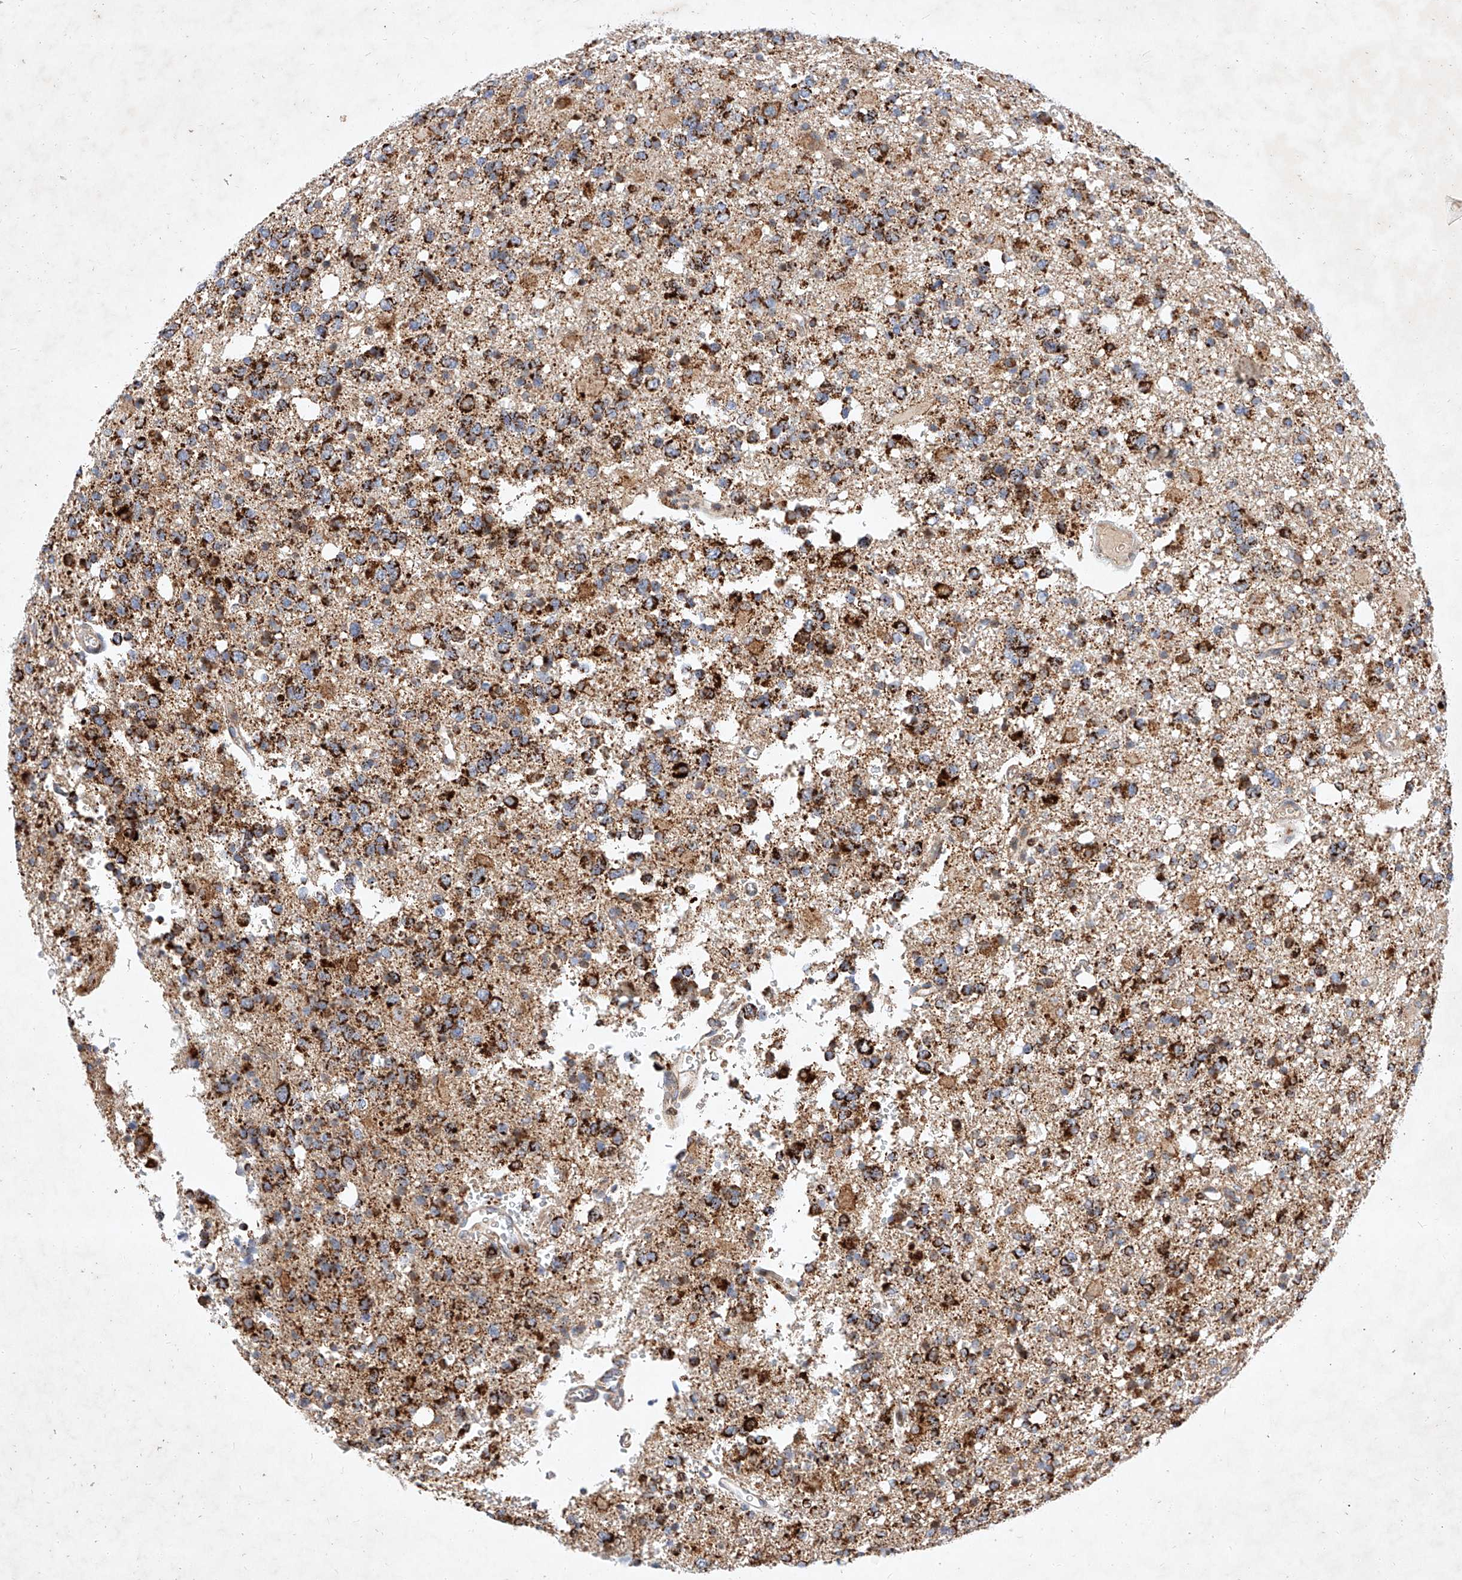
{"staining": {"intensity": "strong", "quantity": ">75%", "location": "cytoplasmic/membranous"}, "tissue": "glioma", "cell_type": "Tumor cells", "image_type": "cancer", "snomed": [{"axis": "morphology", "description": "Glioma, malignant, High grade"}, {"axis": "topography", "description": "Brain"}], "caption": "Protein staining of glioma tissue demonstrates strong cytoplasmic/membranous expression in approximately >75% of tumor cells.", "gene": "OSGEPL1", "patient": {"sex": "female", "age": 62}}